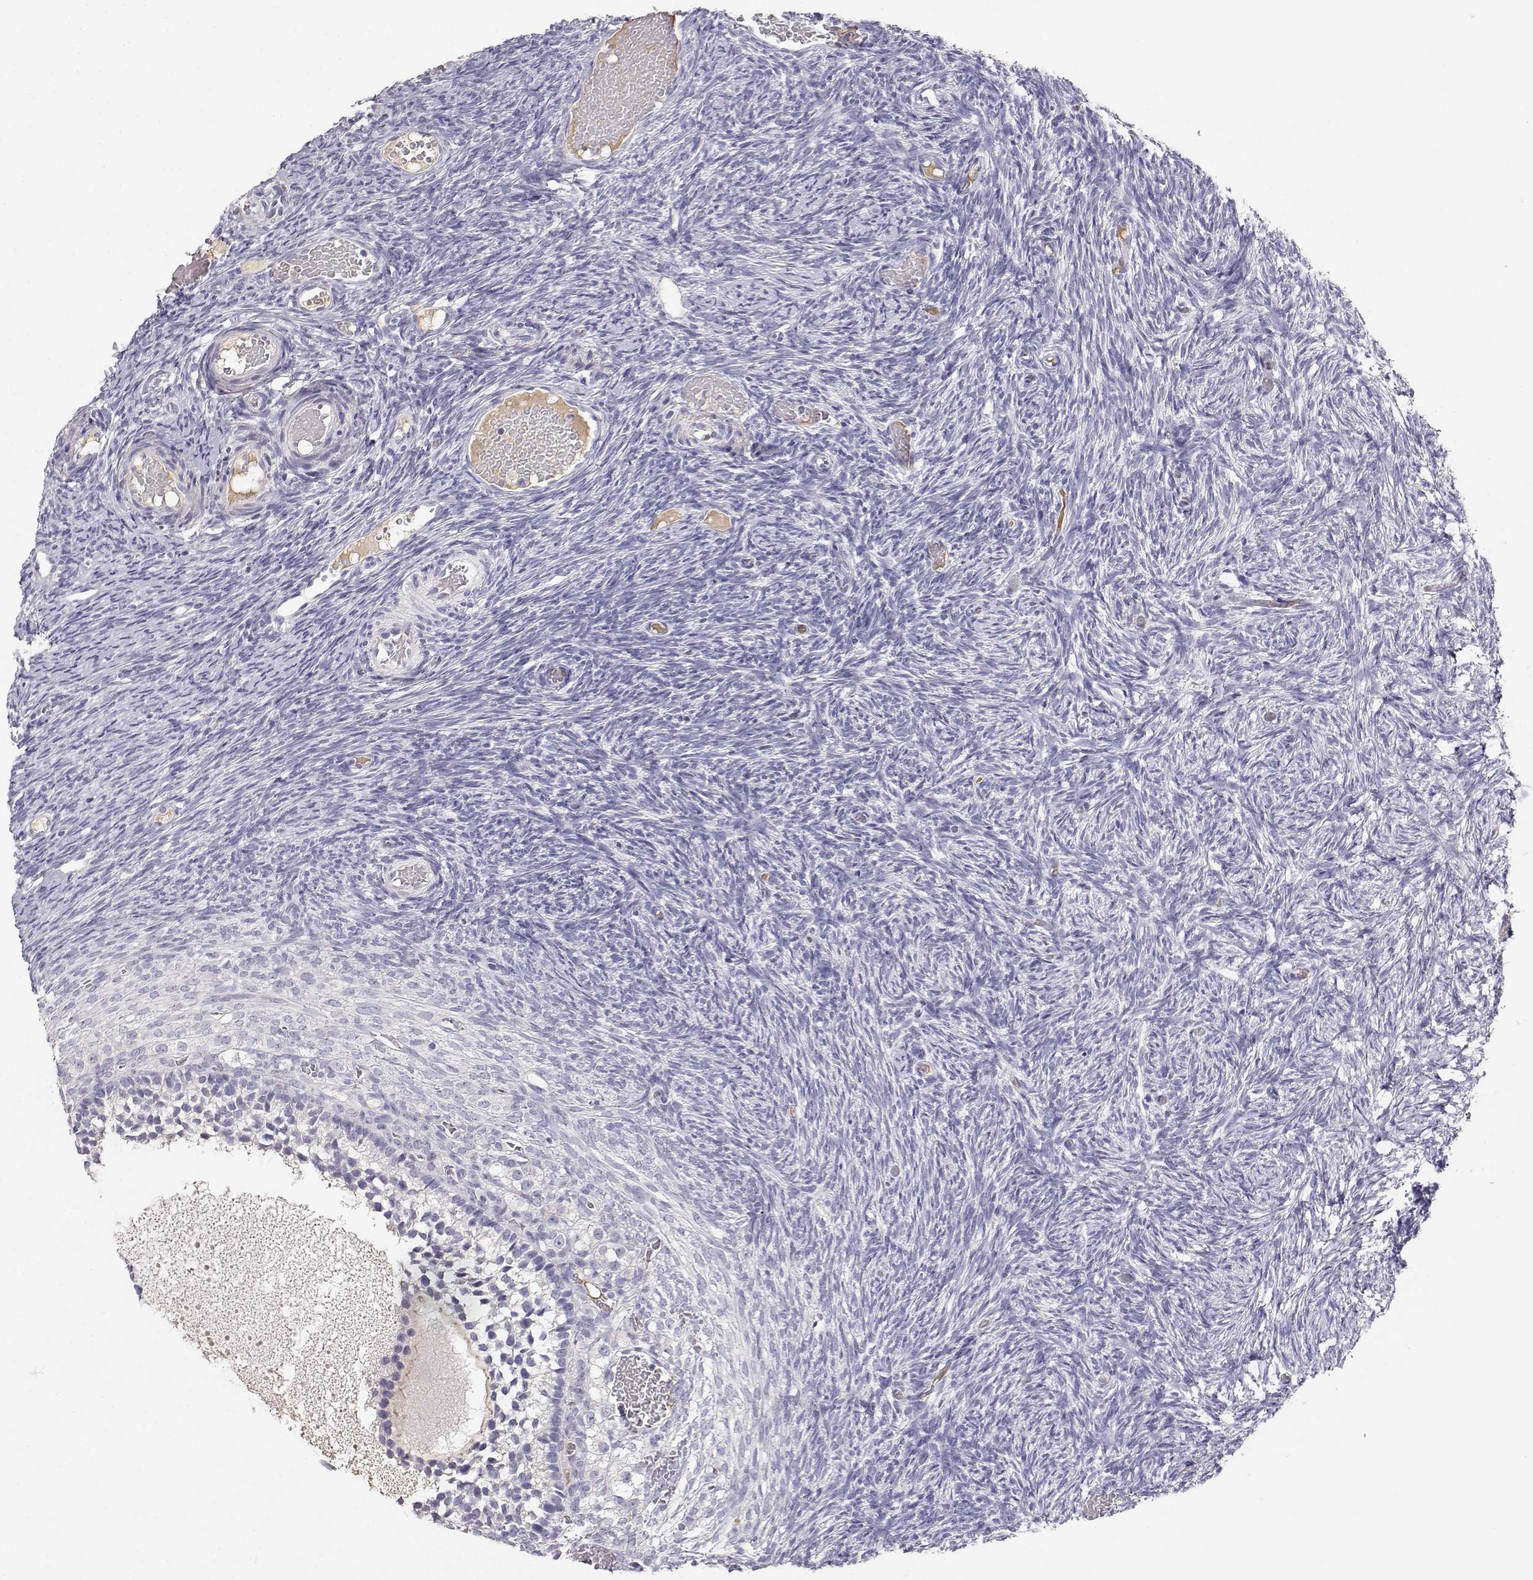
{"staining": {"intensity": "negative", "quantity": "none", "location": "none"}, "tissue": "ovary", "cell_type": "Follicle cells", "image_type": "normal", "snomed": [{"axis": "morphology", "description": "Normal tissue, NOS"}, {"axis": "topography", "description": "Ovary"}], "caption": "The immunohistochemistry micrograph has no significant positivity in follicle cells of ovary.", "gene": "CDHR1", "patient": {"sex": "female", "age": 39}}